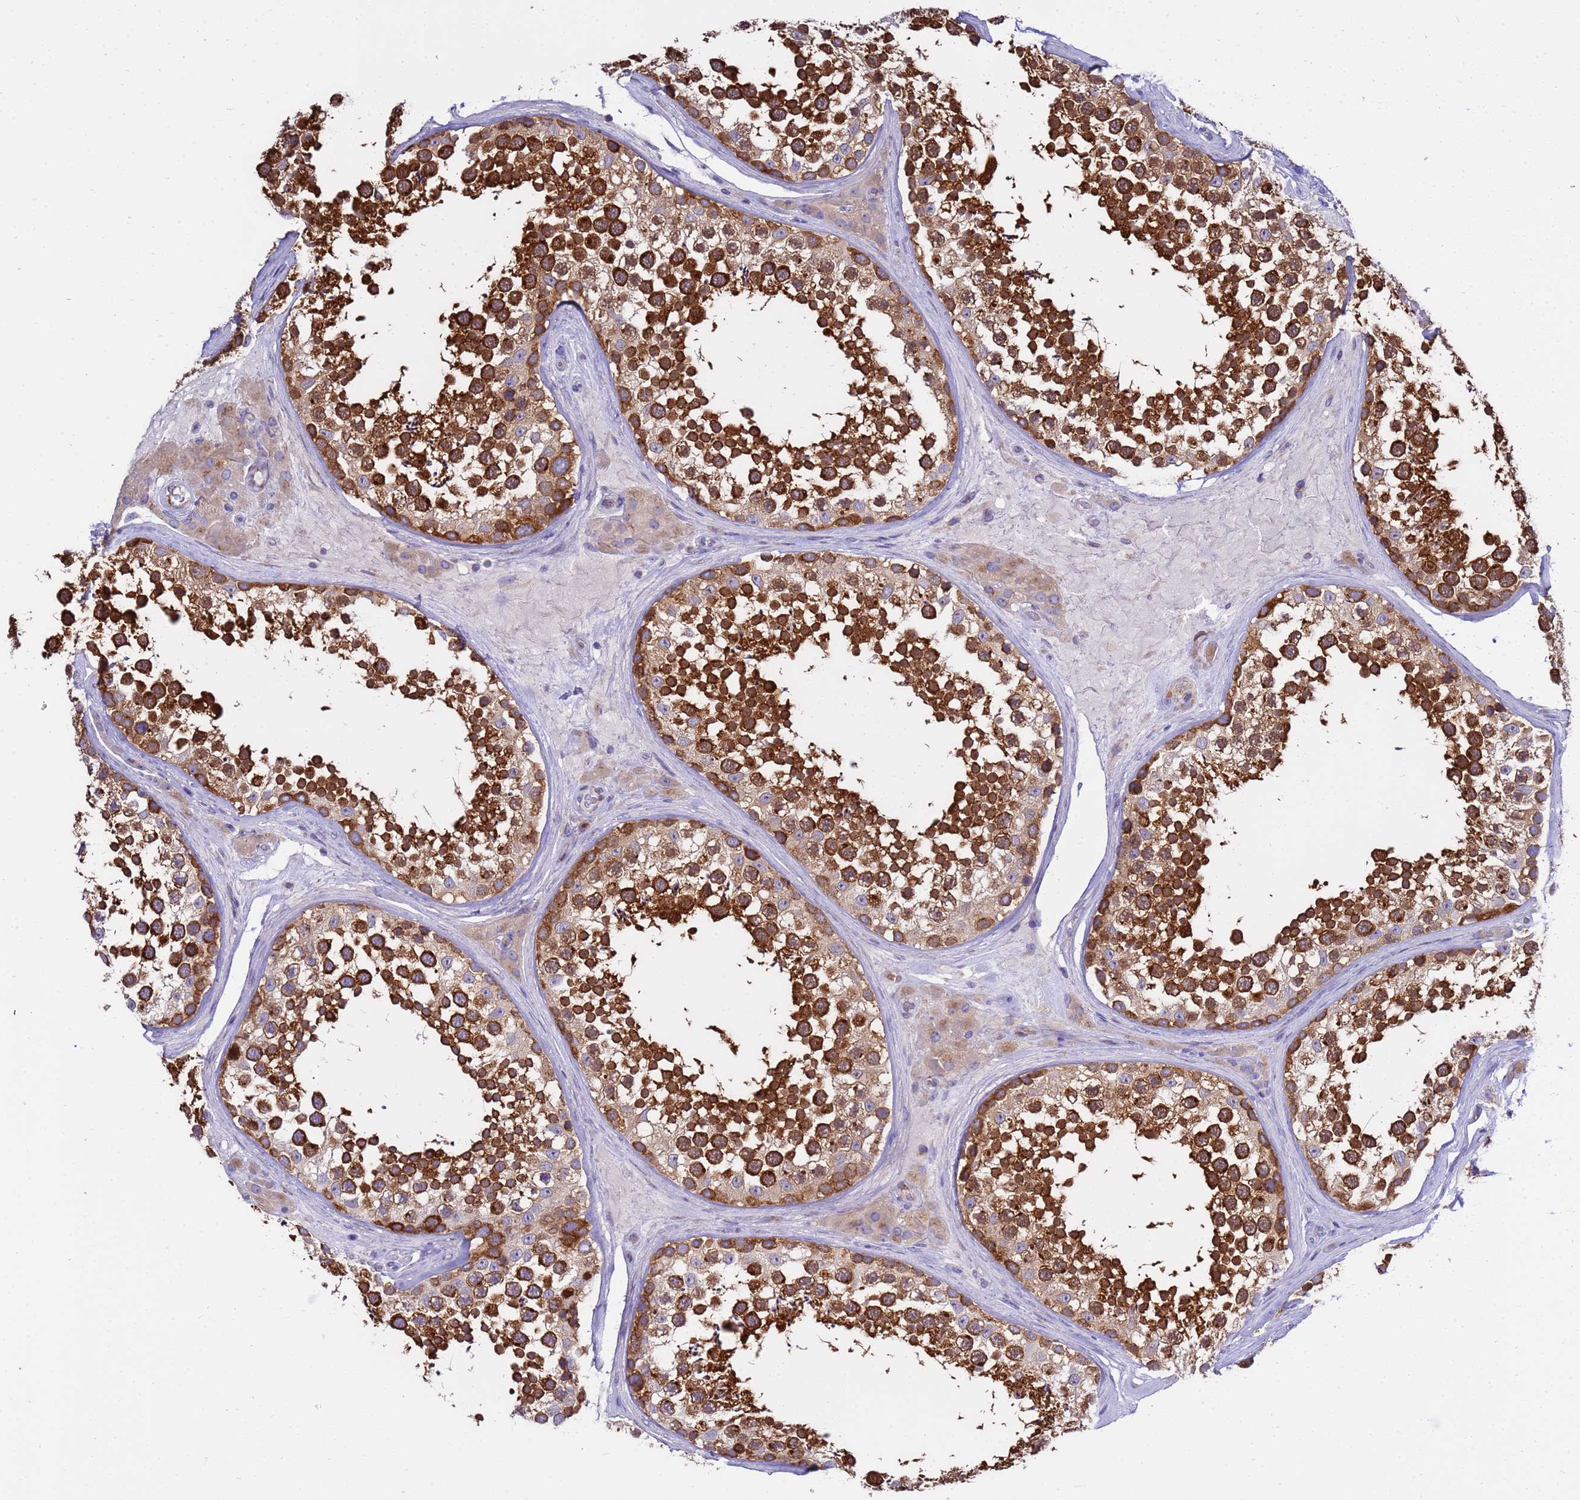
{"staining": {"intensity": "strong", "quantity": ">75%", "location": "cytoplasmic/membranous,nuclear"}, "tissue": "testis", "cell_type": "Cells in seminiferous ducts", "image_type": "normal", "snomed": [{"axis": "morphology", "description": "Normal tissue, NOS"}, {"axis": "topography", "description": "Testis"}], "caption": "Cells in seminiferous ducts show high levels of strong cytoplasmic/membranous,nuclear staining in about >75% of cells in benign human testis.", "gene": "ANAPC1", "patient": {"sex": "male", "age": 46}}